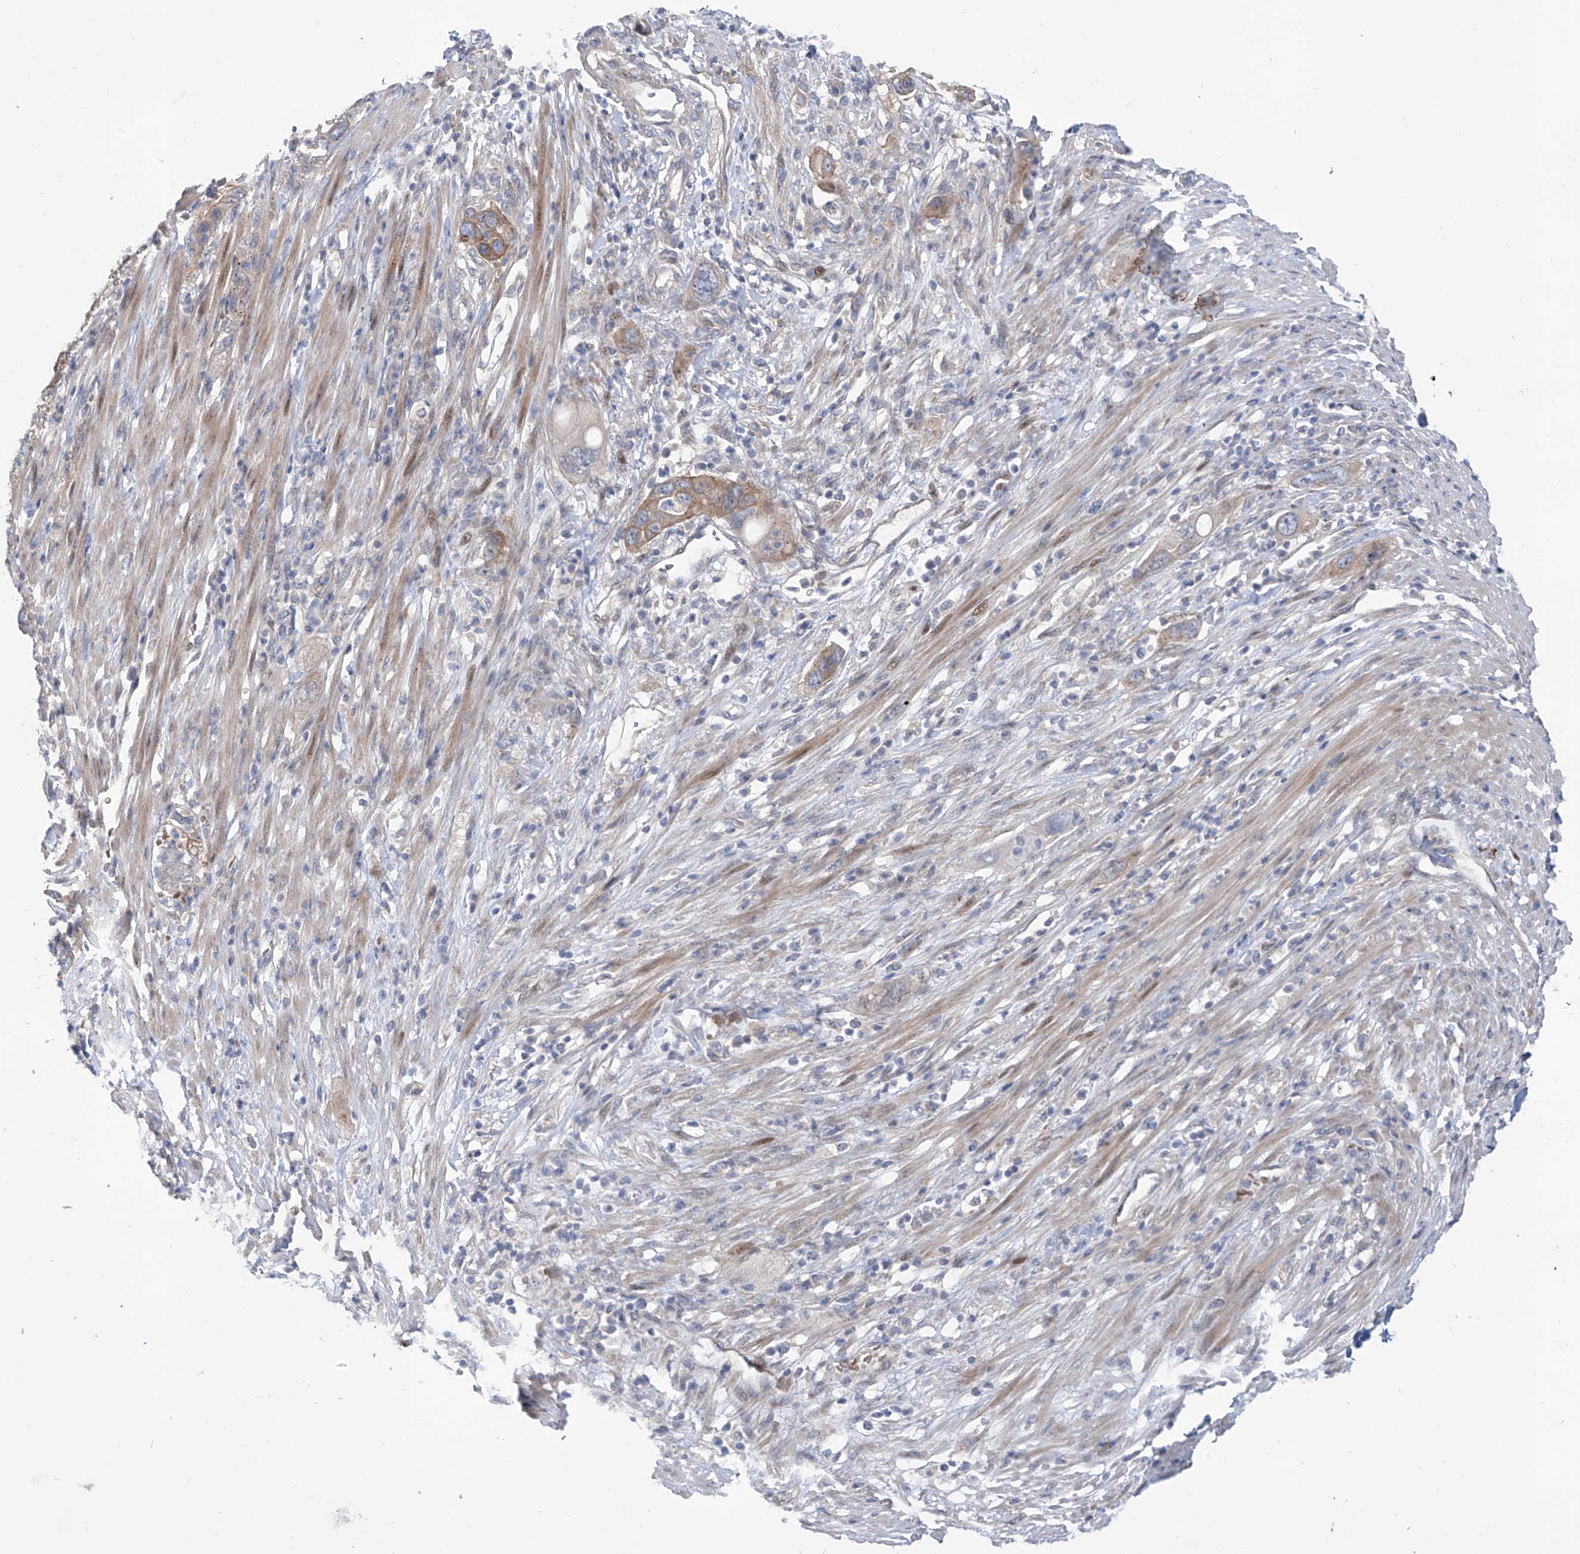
{"staining": {"intensity": "weak", "quantity": ">75%", "location": "cytoplasmic/membranous"}, "tissue": "pancreatic cancer", "cell_type": "Tumor cells", "image_type": "cancer", "snomed": [{"axis": "morphology", "description": "Adenocarcinoma, NOS"}, {"axis": "topography", "description": "Pancreas"}], "caption": "Brown immunohistochemical staining in pancreatic adenocarcinoma demonstrates weak cytoplasmic/membranous positivity in about >75% of tumor cells. (Stains: DAB in brown, nuclei in blue, Microscopy: brightfield microscopy at high magnification).", "gene": "LRRC1", "patient": {"sex": "female", "age": 71}}